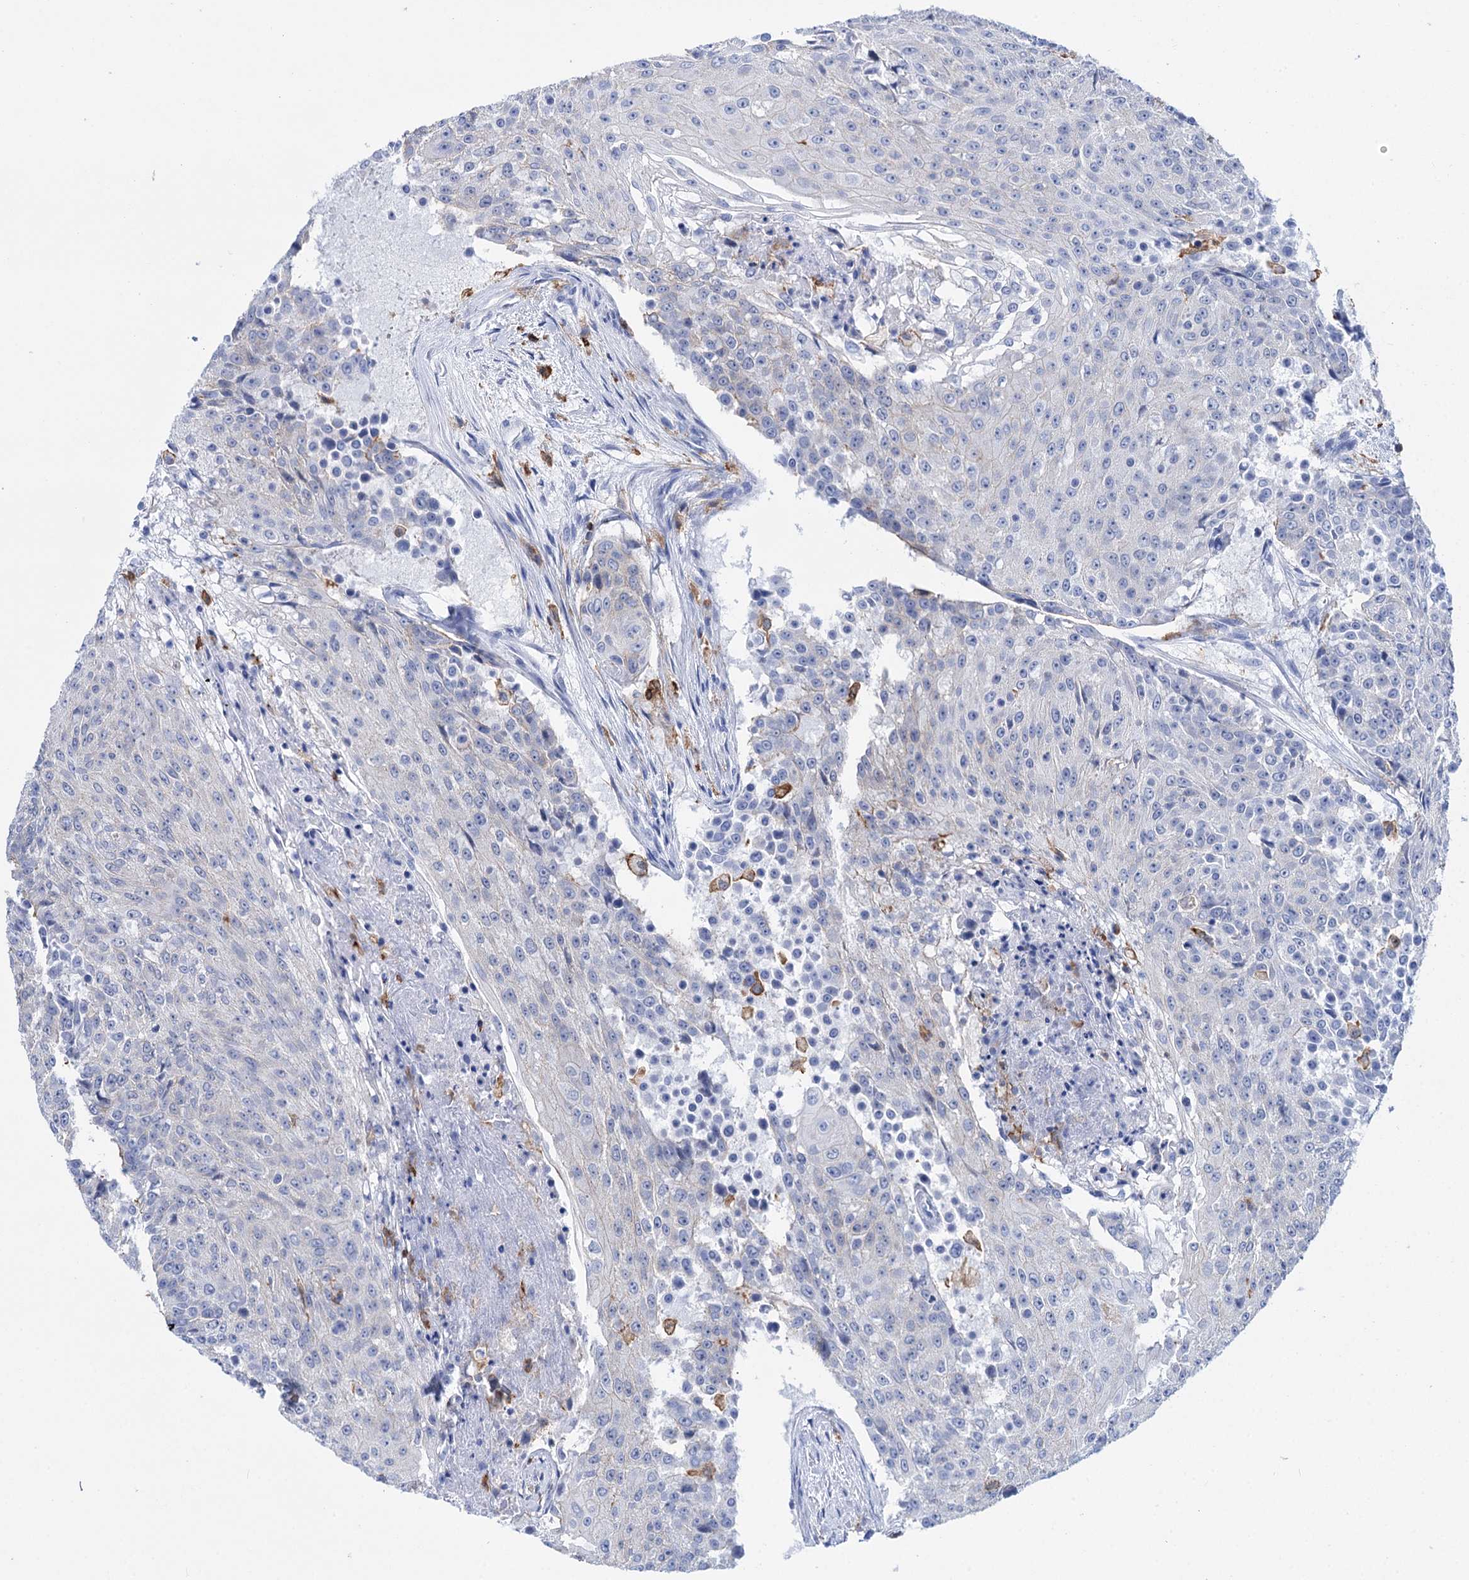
{"staining": {"intensity": "negative", "quantity": "none", "location": "none"}, "tissue": "urothelial cancer", "cell_type": "Tumor cells", "image_type": "cancer", "snomed": [{"axis": "morphology", "description": "Urothelial carcinoma, High grade"}, {"axis": "topography", "description": "Urinary bladder"}], "caption": "Immunohistochemistry (IHC) micrograph of human high-grade urothelial carcinoma stained for a protein (brown), which demonstrates no staining in tumor cells.", "gene": "DEF6", "patient": {"sex": "female", "age": 63}}